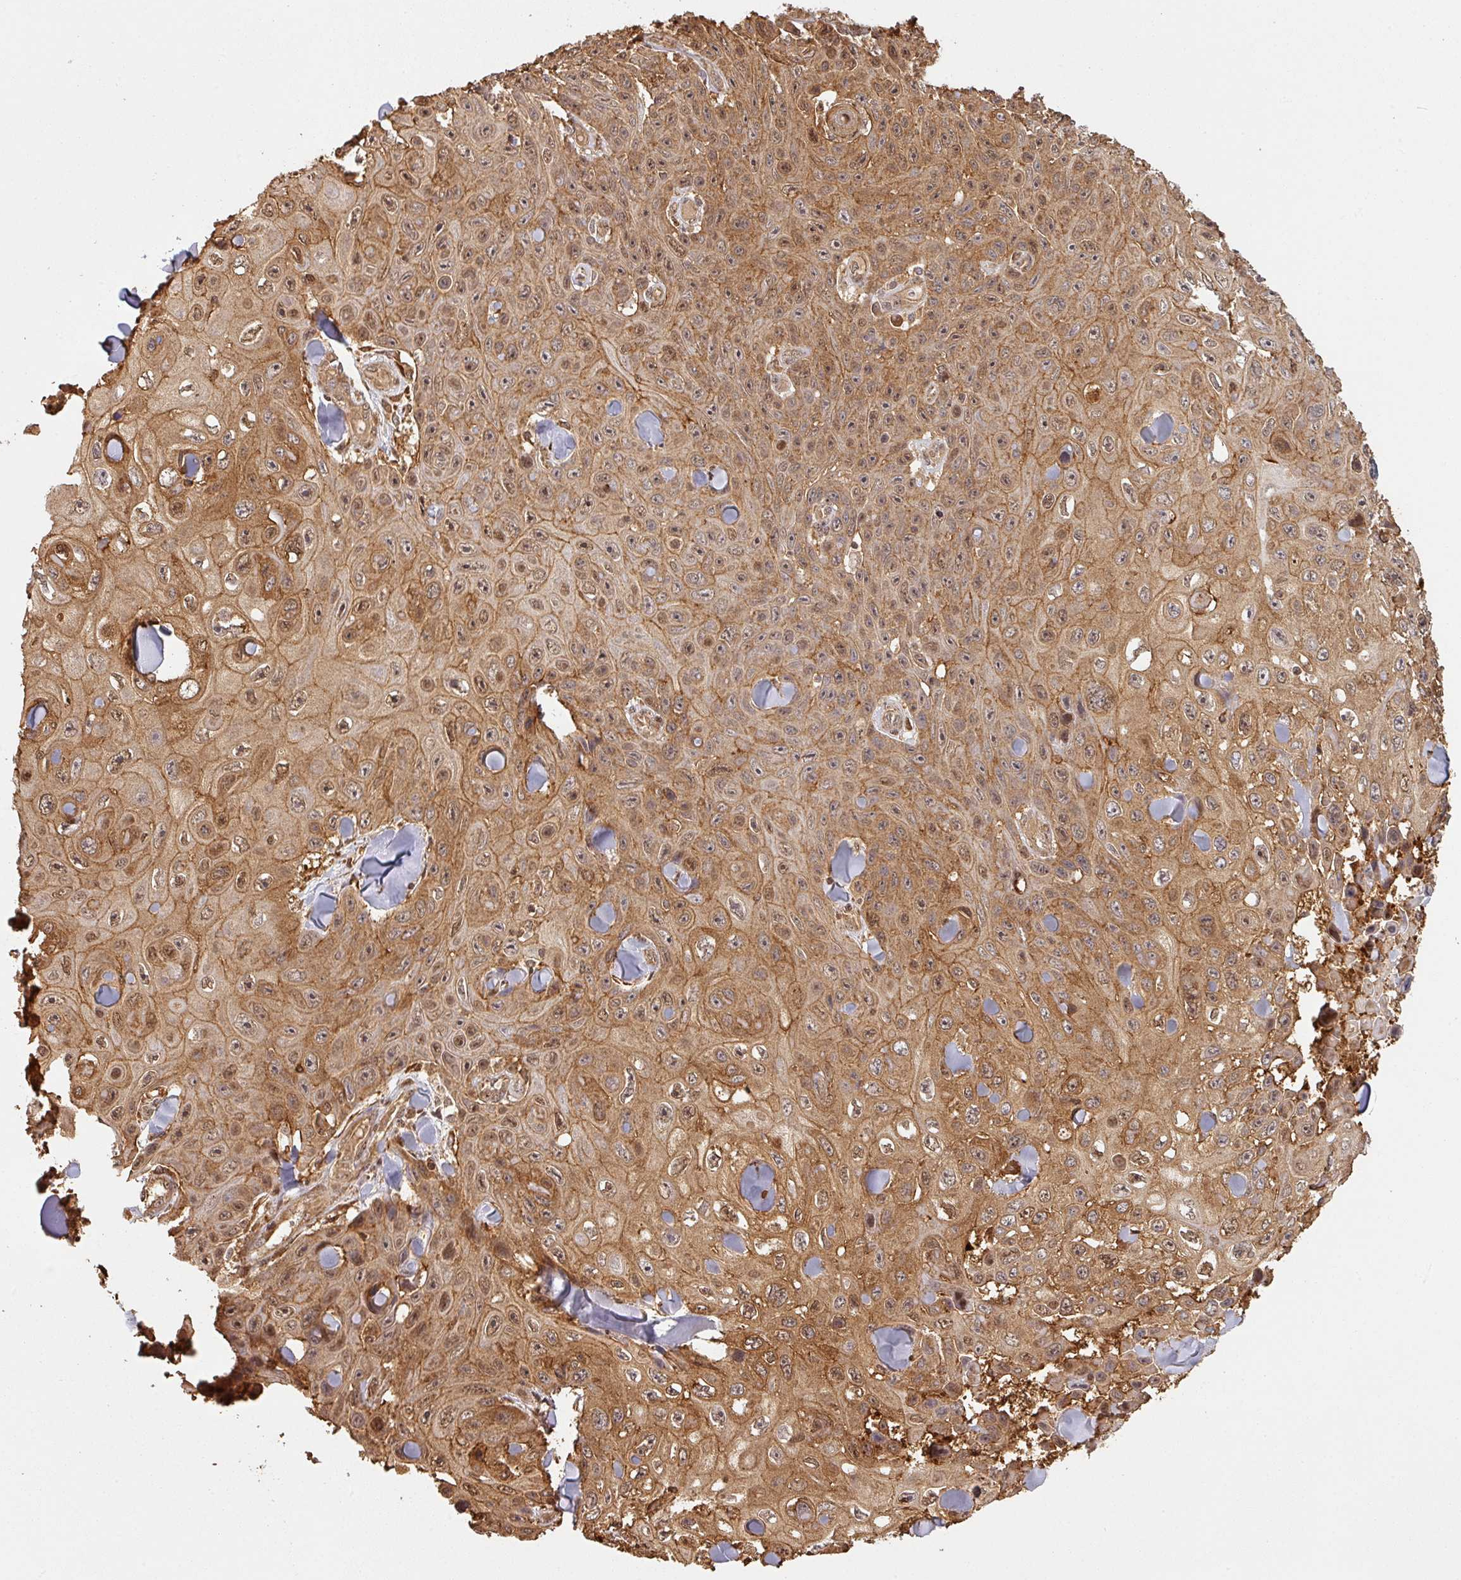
{"staining": {"intensity": "moderate", "quantity": ">75%", "location": "cytoplasmic/membranous,nuclear"}, "tissue": "skin cancer", "cell_type": "Tumor cells", "image_type": "cancer", "snomed": [{"axis": "morphology", "description": "Squamous cell carcinoma, NOS"}, {"axis": "topography", "description": "Skin"}], "caption": "Tumor cells show moderate cytoplasmic/membranous and nuclear staining in approximately >75% of cells in skin cancer (squamous cell carcinoma). Ihc stains the protein in brown and the nuclei are stained blue.", "gene": "ZNF322", "patient": {"sex": "male", "age": 82}}